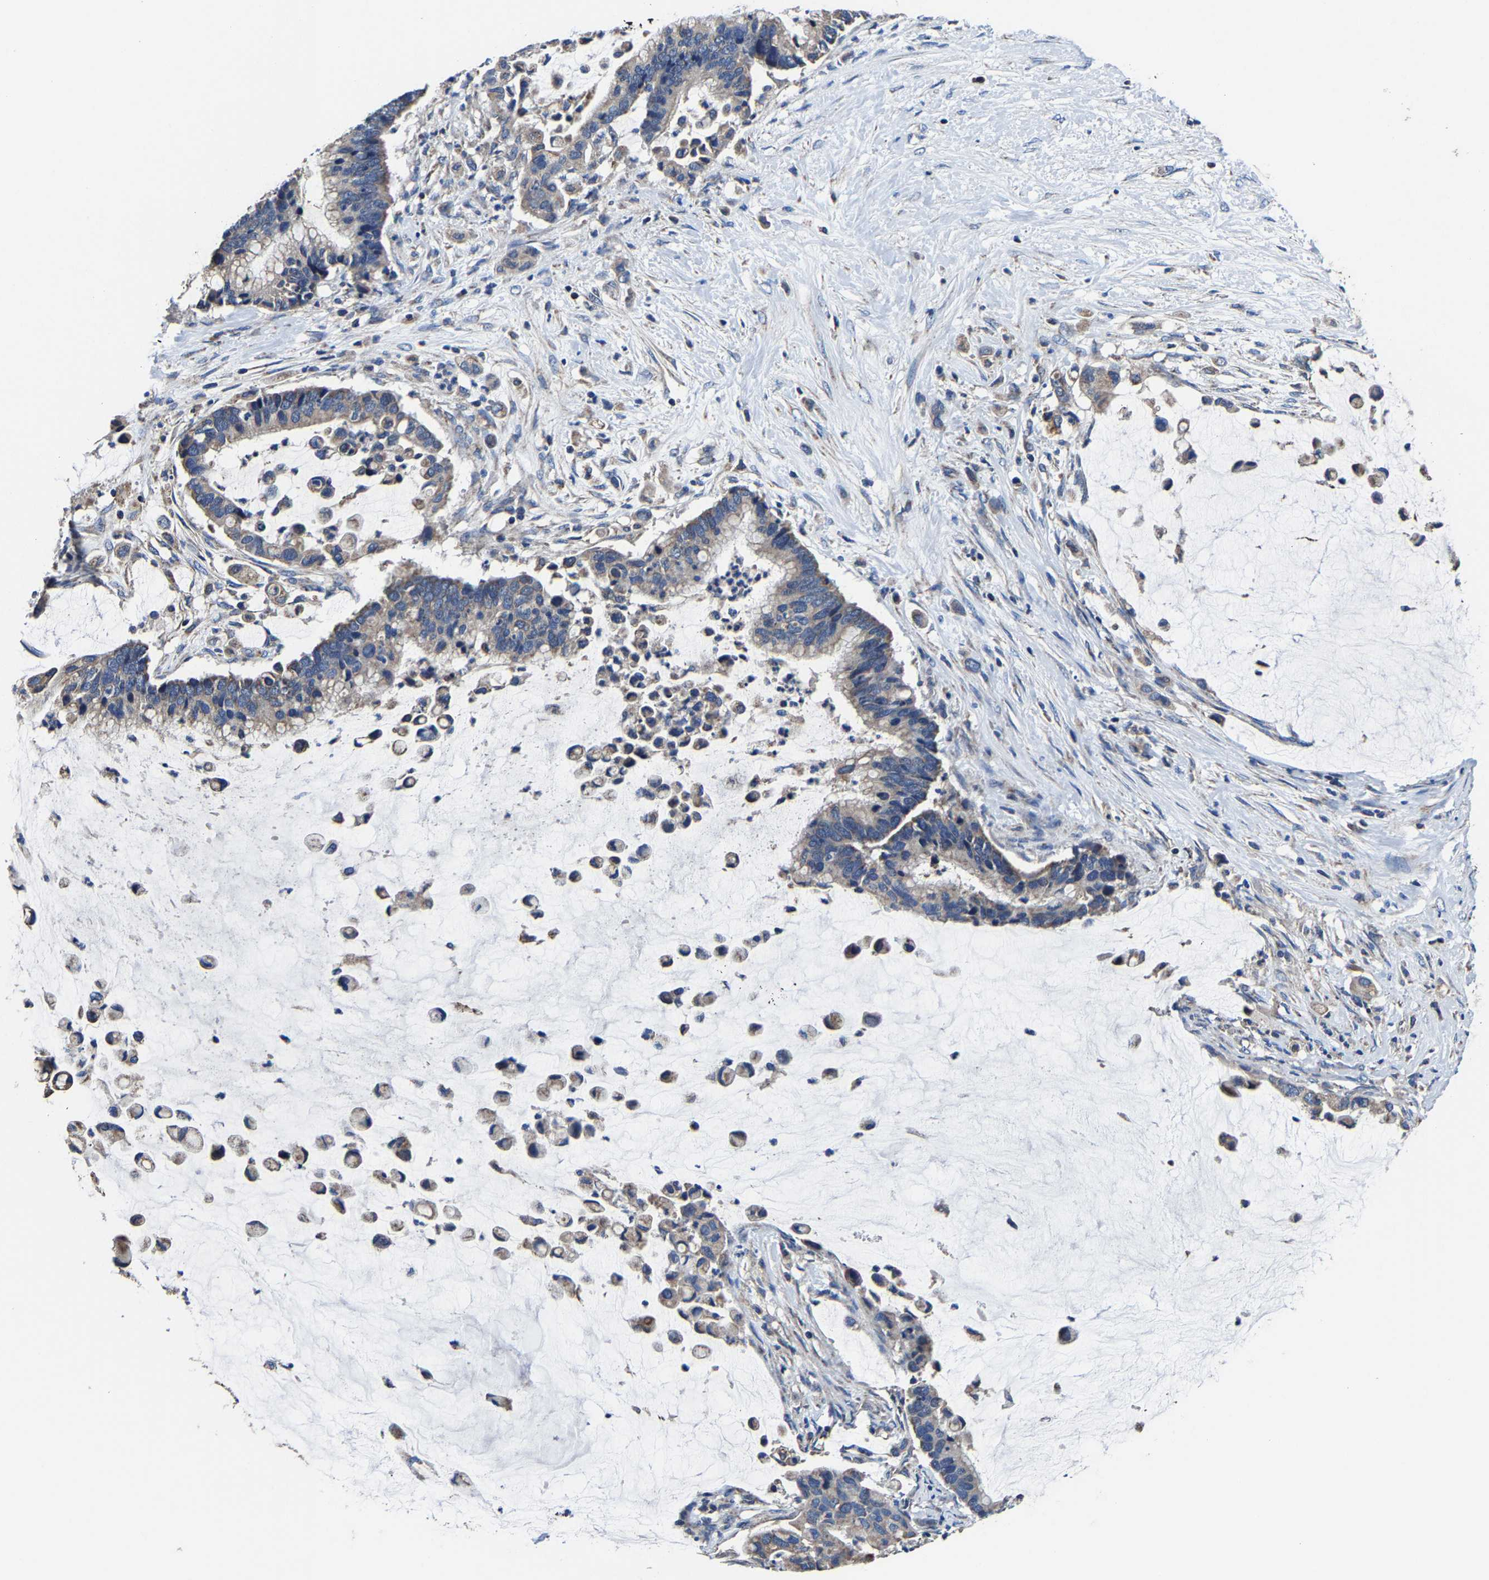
{"staining": {"intensity": "weak", "quantity": "<25%", "location": "cytoplasmic/membranous"}, "tissue": "pancreatic cancer", "cell_type": "Tumor cells", "image_type": "cancer", "snomed": [{"axis": "morphology", "description": "Adenocarcinoma, NOS"}, {"axis": "topography", "description": "Pancreas"}], "caption": "Micrograph shows no protein staining in tumor cells of pancreatic adenocarcinoma tissue.", "gene": "ZCCHC7", "patient": {"sex": "male", "age": 41}}